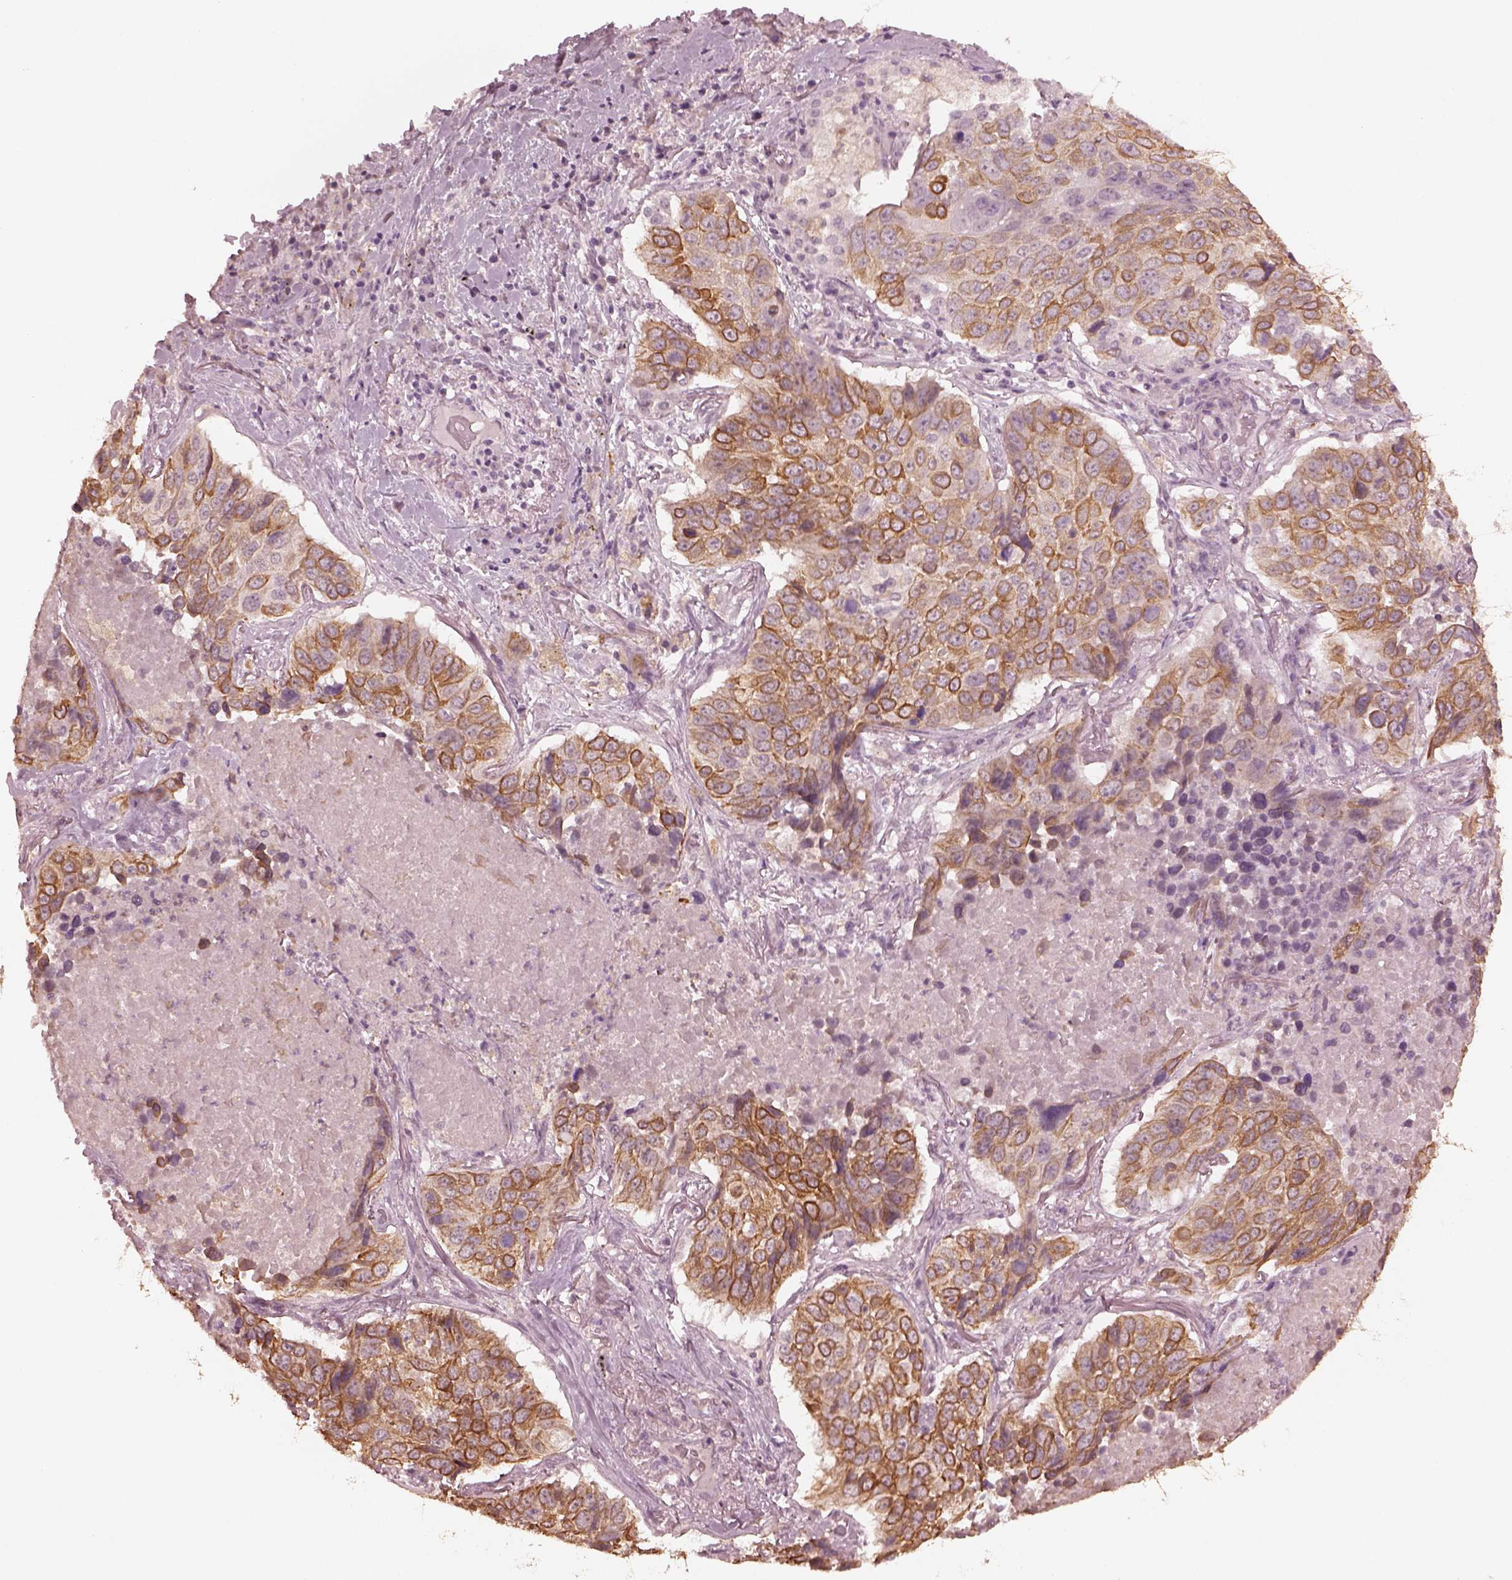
{"staining": {"intensity": "strong", "quantity": ">75%", "location": "cytoplasmic/membranous"}, "tissue": "lung cancer", "cell_type": "Tumor cells", "image_type": "cancer", "snomed": [{"axis": "morphology", "description": "Normal tissue, NOS"}, {"axis": "morphology", "description": "Squamous cell carcinoma, NOS"}, {"axis": "topography", "description": "Bronchus"}, {"axis": "topography", "description": "Lung"}], "caption": "An image of human squamous cell carcinoma (lung) stained for a protein displays strong cytoplasmic/membranous brown staining in tumor cells.", "gene": "KRT79", "patient": {"sex": "male", "age": 64}}